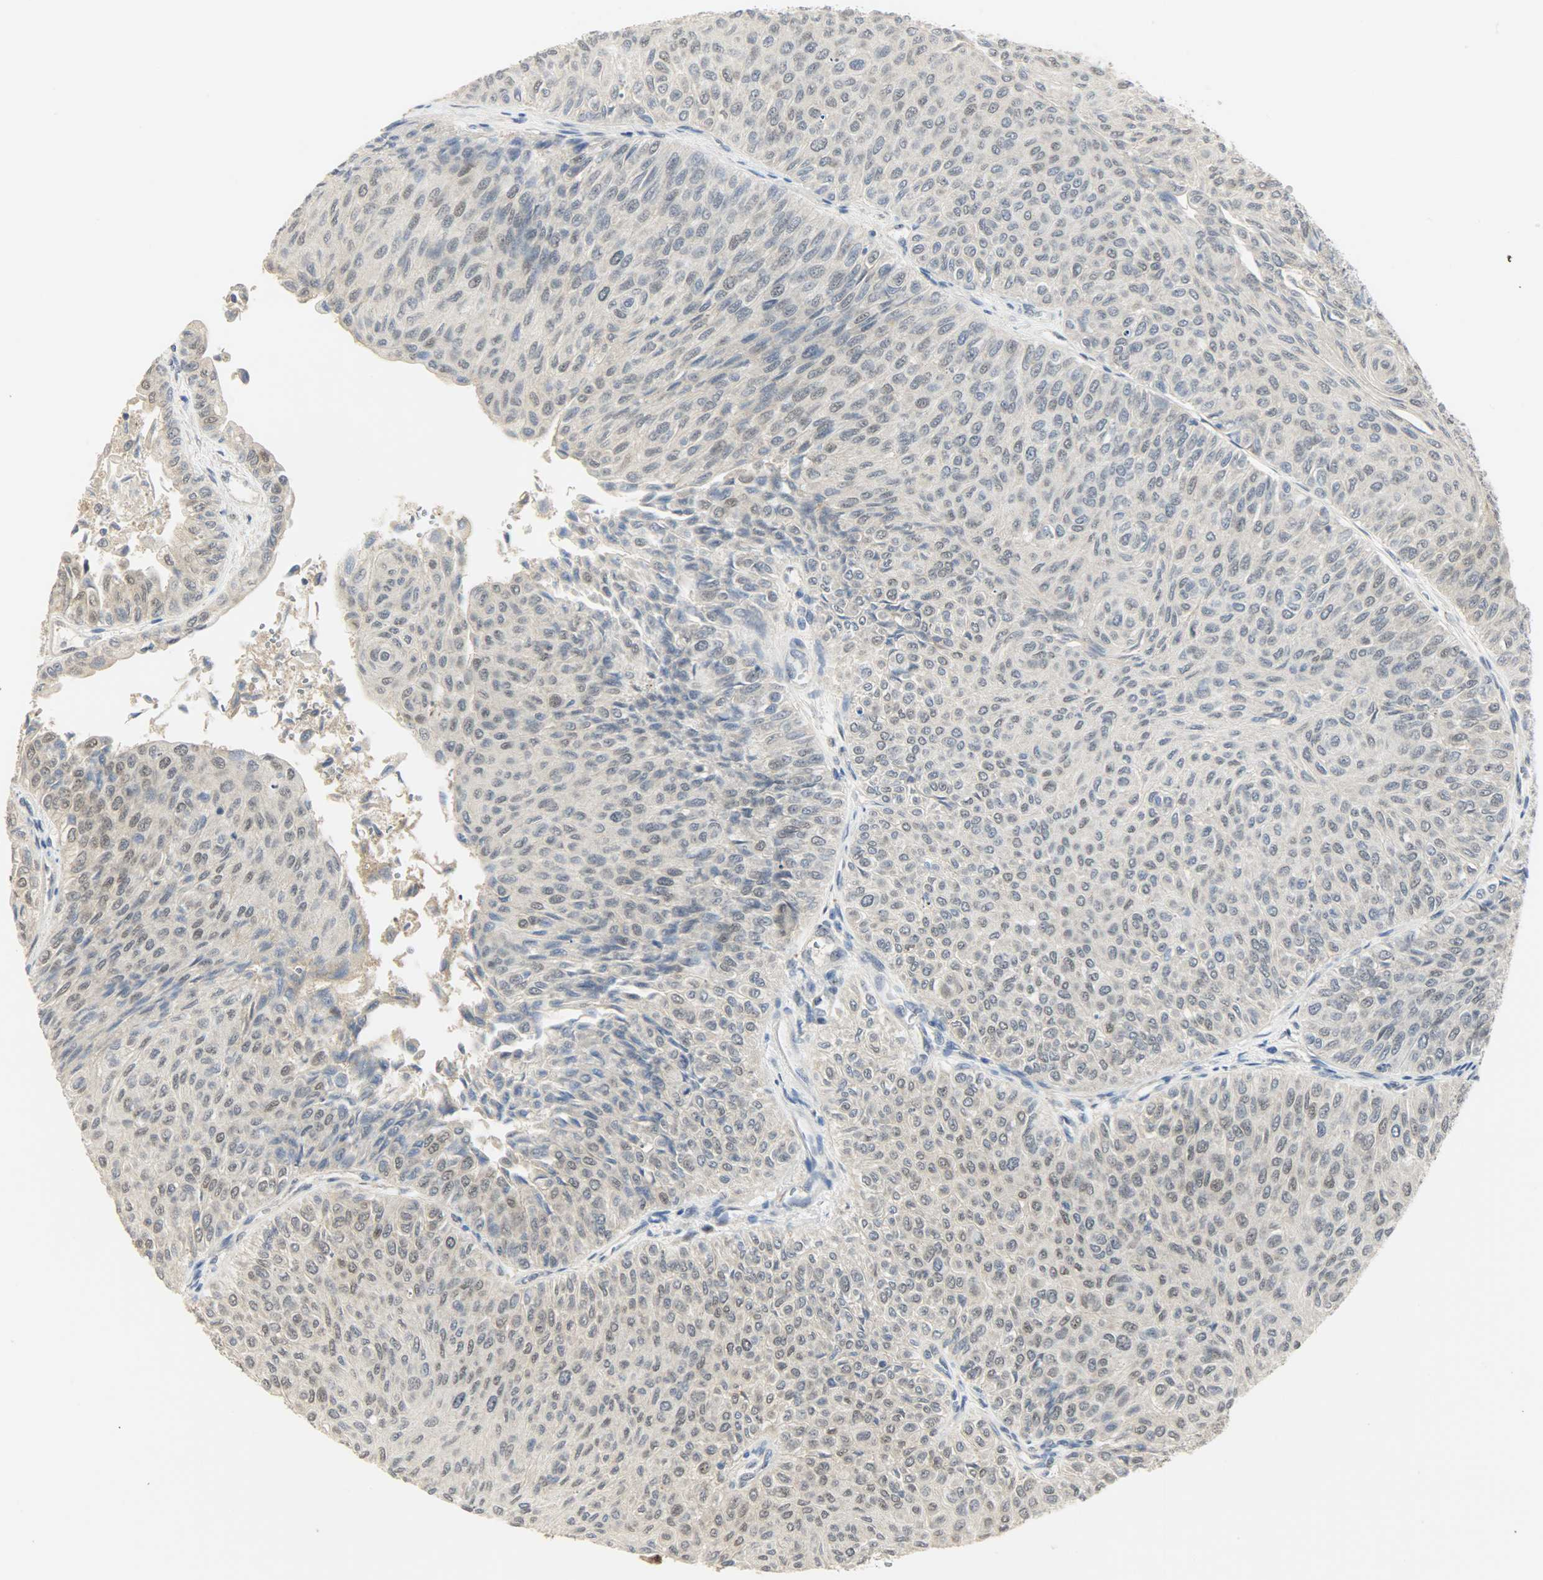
{"staining": {"intensity": "weak", "quantity": "<25%", "location": "nuclear"}, "tissue": "urothelial cancer", "cell_type": "Tumor cells", "image_type": "cancer", "snomed": [{"axis": "morphology", "description": "Urothelial carcinoma, Low grade"}, {"axis": "topography", "description": "Urinary bladder"}], "caption": "Tumor cells show no significant positivity in urothelial cancer.", "gene": "NPEPL1", "patient": {"sex": "male", "age": 78}}